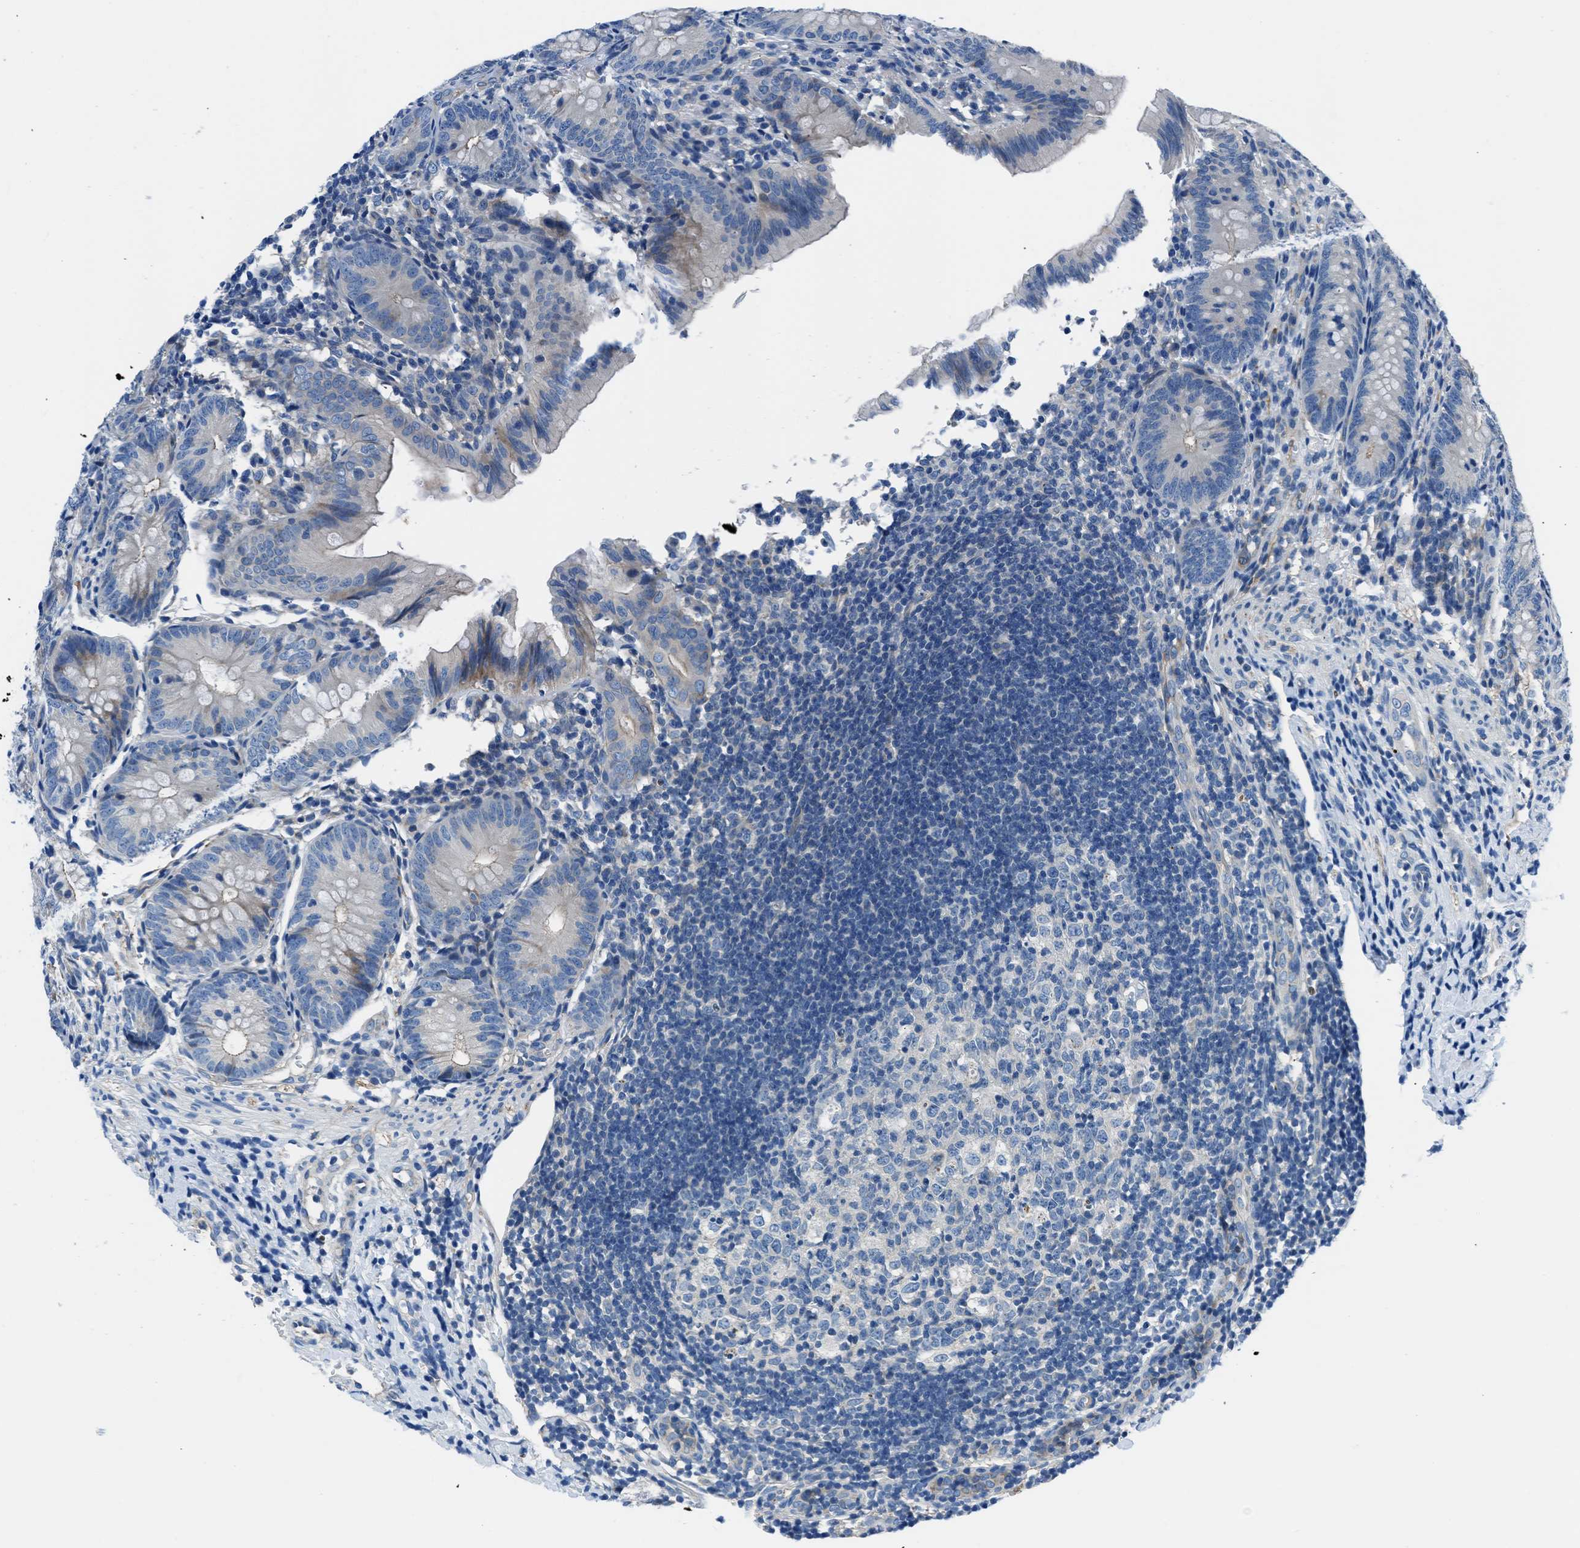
{"staining": {"intensity": "weak", "quantity": "<25%", "location": "cytoplasmic/membranous"}, "tissue": "appendix", "cell_type": "Glandular cells", "image_type": "normal", "snomed": [{"axis": "morphology", "description": "Normal tissue, NOS"}, {"axis": "topography", "description": "Appendix"}], "caption": "Immunohistochemical staining of unremarkable human appendix demonstrates no significant expression in glandular cells.", "gene": "SLC38A6", "patient": {"sex": "male", "age": 1}}